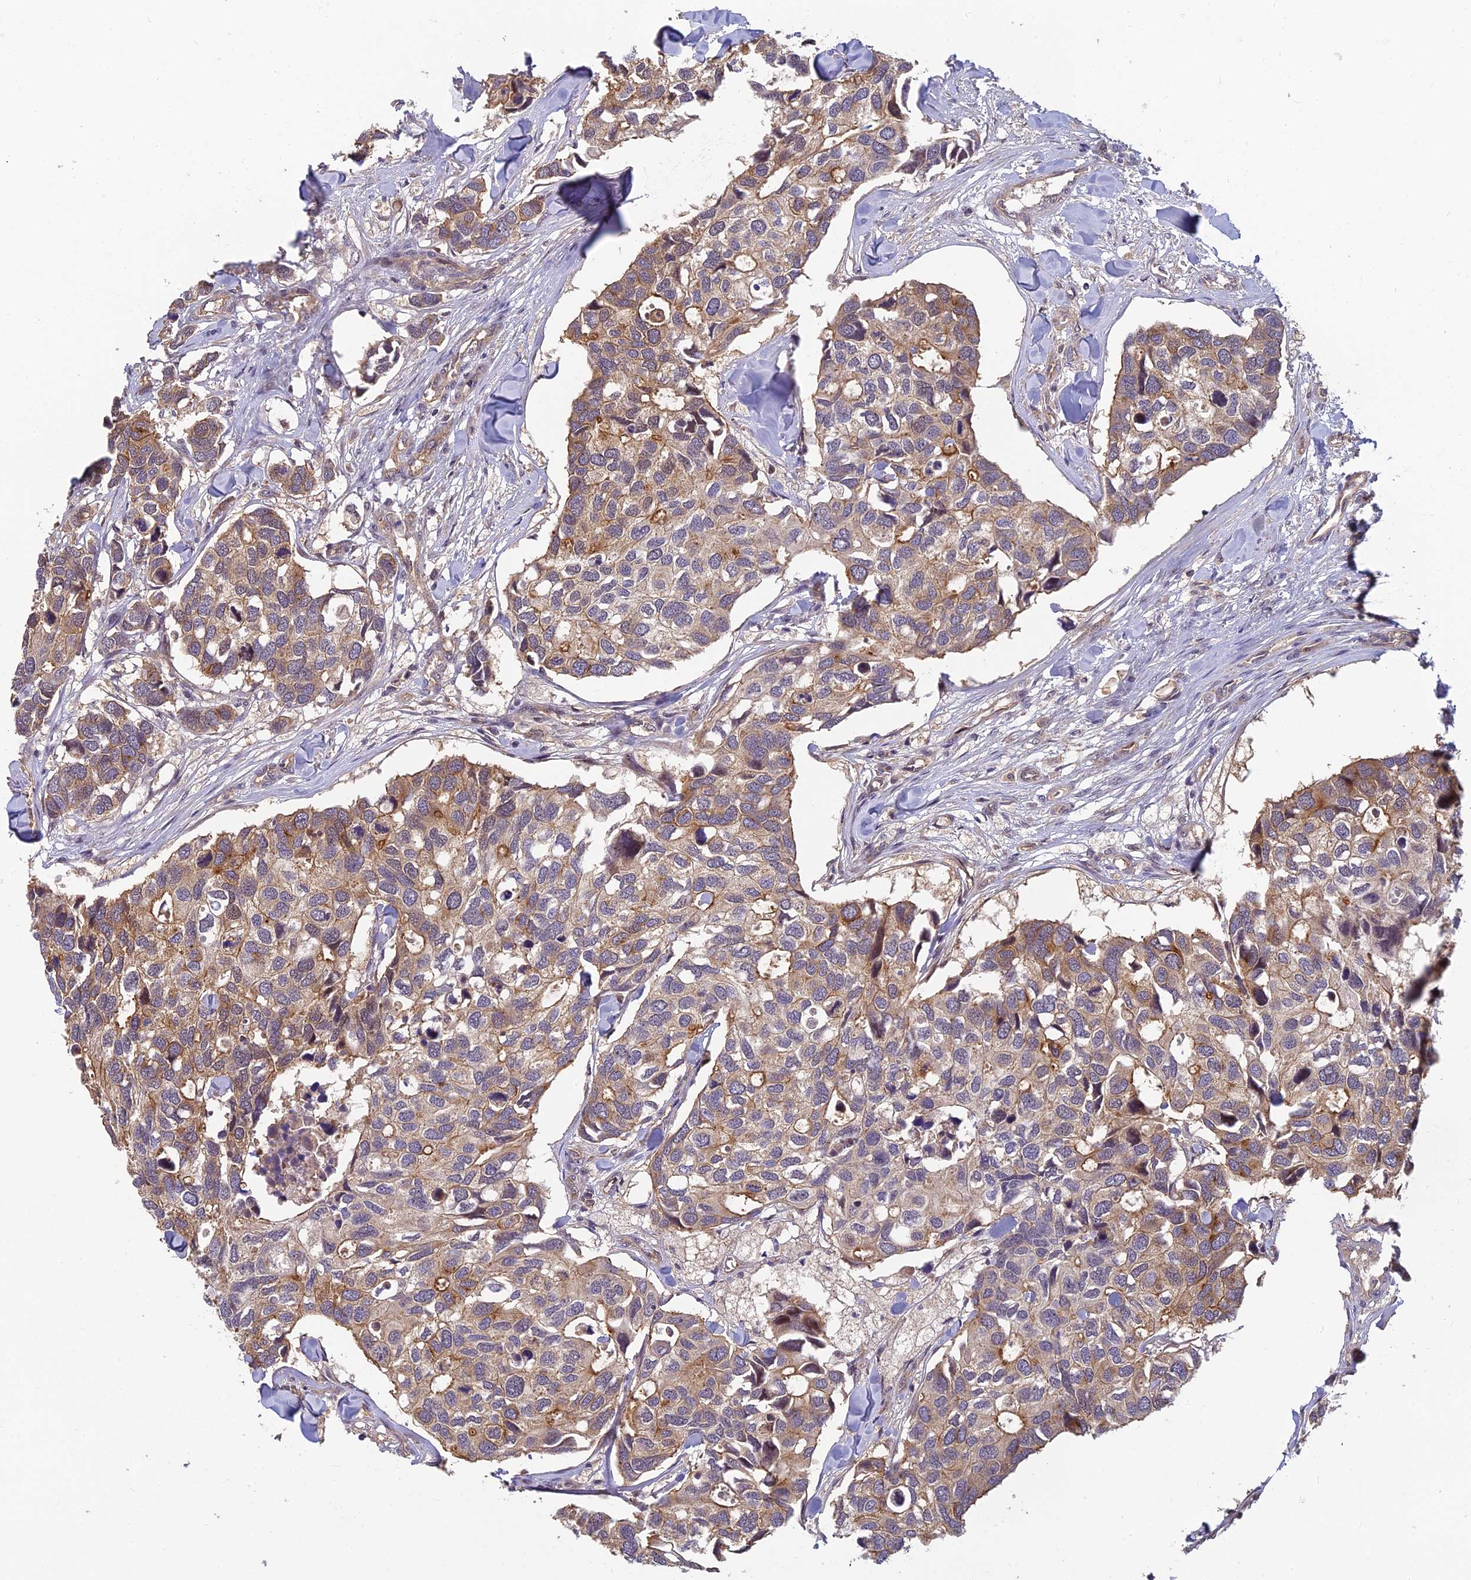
{"staining": {"intensity": "moderate", "quantity": ">75%", "location": "cytoplasmic/membranous"}, "tissue": "breast cancer", "cell_type": "Tumor cells", "image_type": "cancer", "snomed": [{"axis": "morphology", "description": "Duct carcinoma"}, {"axis": "topography", "description": "Breast"}], "caption": "This photomicrograph shows immunohistochemistry staining of human breast infiltrating ductal carcinoma, with medium moderate cytoplasmic/membranous staining in about >75% of tumor cells.", "gene": "PIKFYVE", "patient": {"sex": "female", "age": 83}}